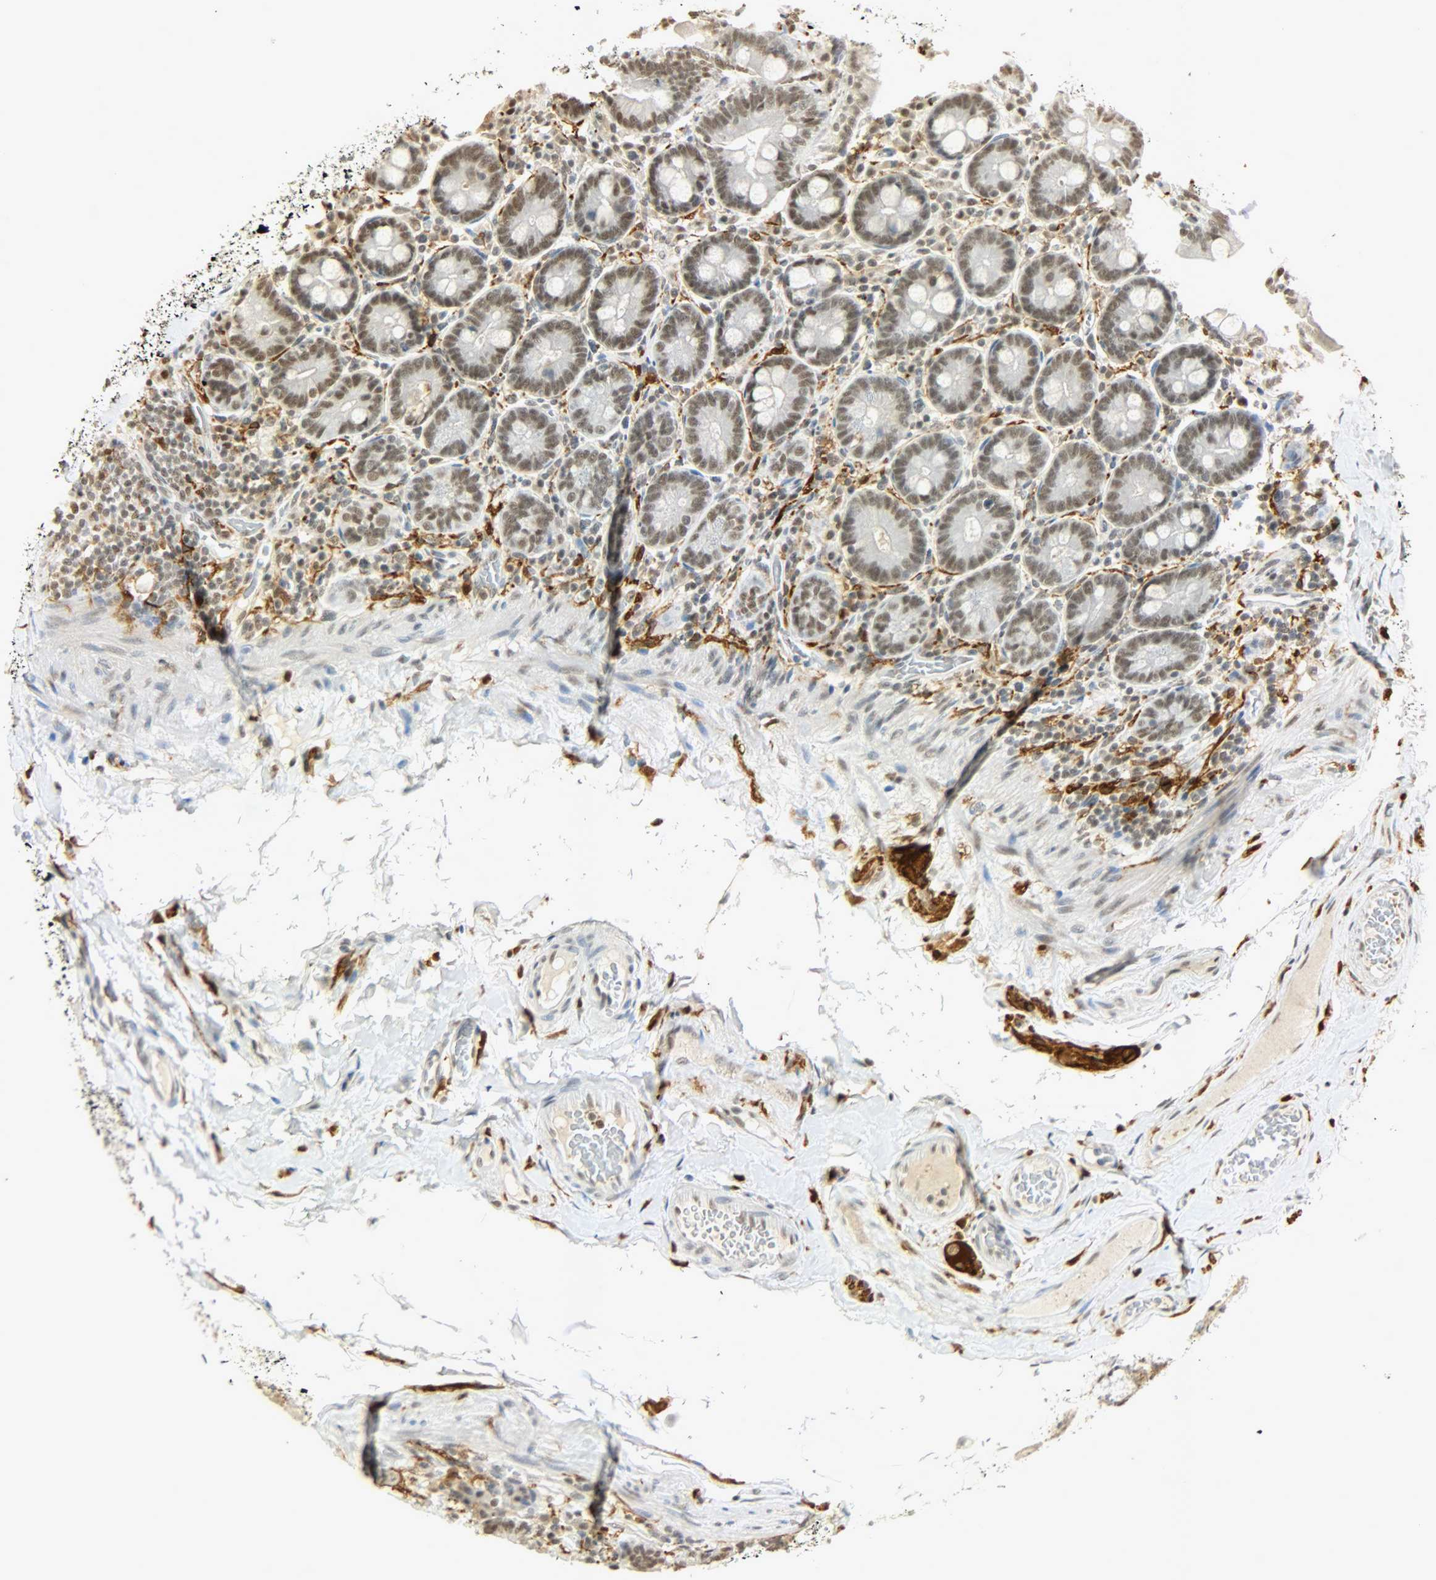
{"staining": {"intensity": "moderate", "quantity": ">75%", "location": "nuclear"}, "tissue": "duodenum", "cell_type": "Glandular cells", "image_type": "normal", "snomed": [{"axis": "morphology", "description": "Normal tissue, NOS"}, {"axis": "topography", "description": "Duodenum"}], "caption": "Immunohistochemical staining of unremarkable human duodenum demonstrates >75% levels of moderate nuclear protein staining in approximately >75% of glandular cells. Immunohistochemistry stains the protein in brown and the nuclei are stained blue.", "gene": "NGFR", "patient": {"sex": "male", "age": 66}}